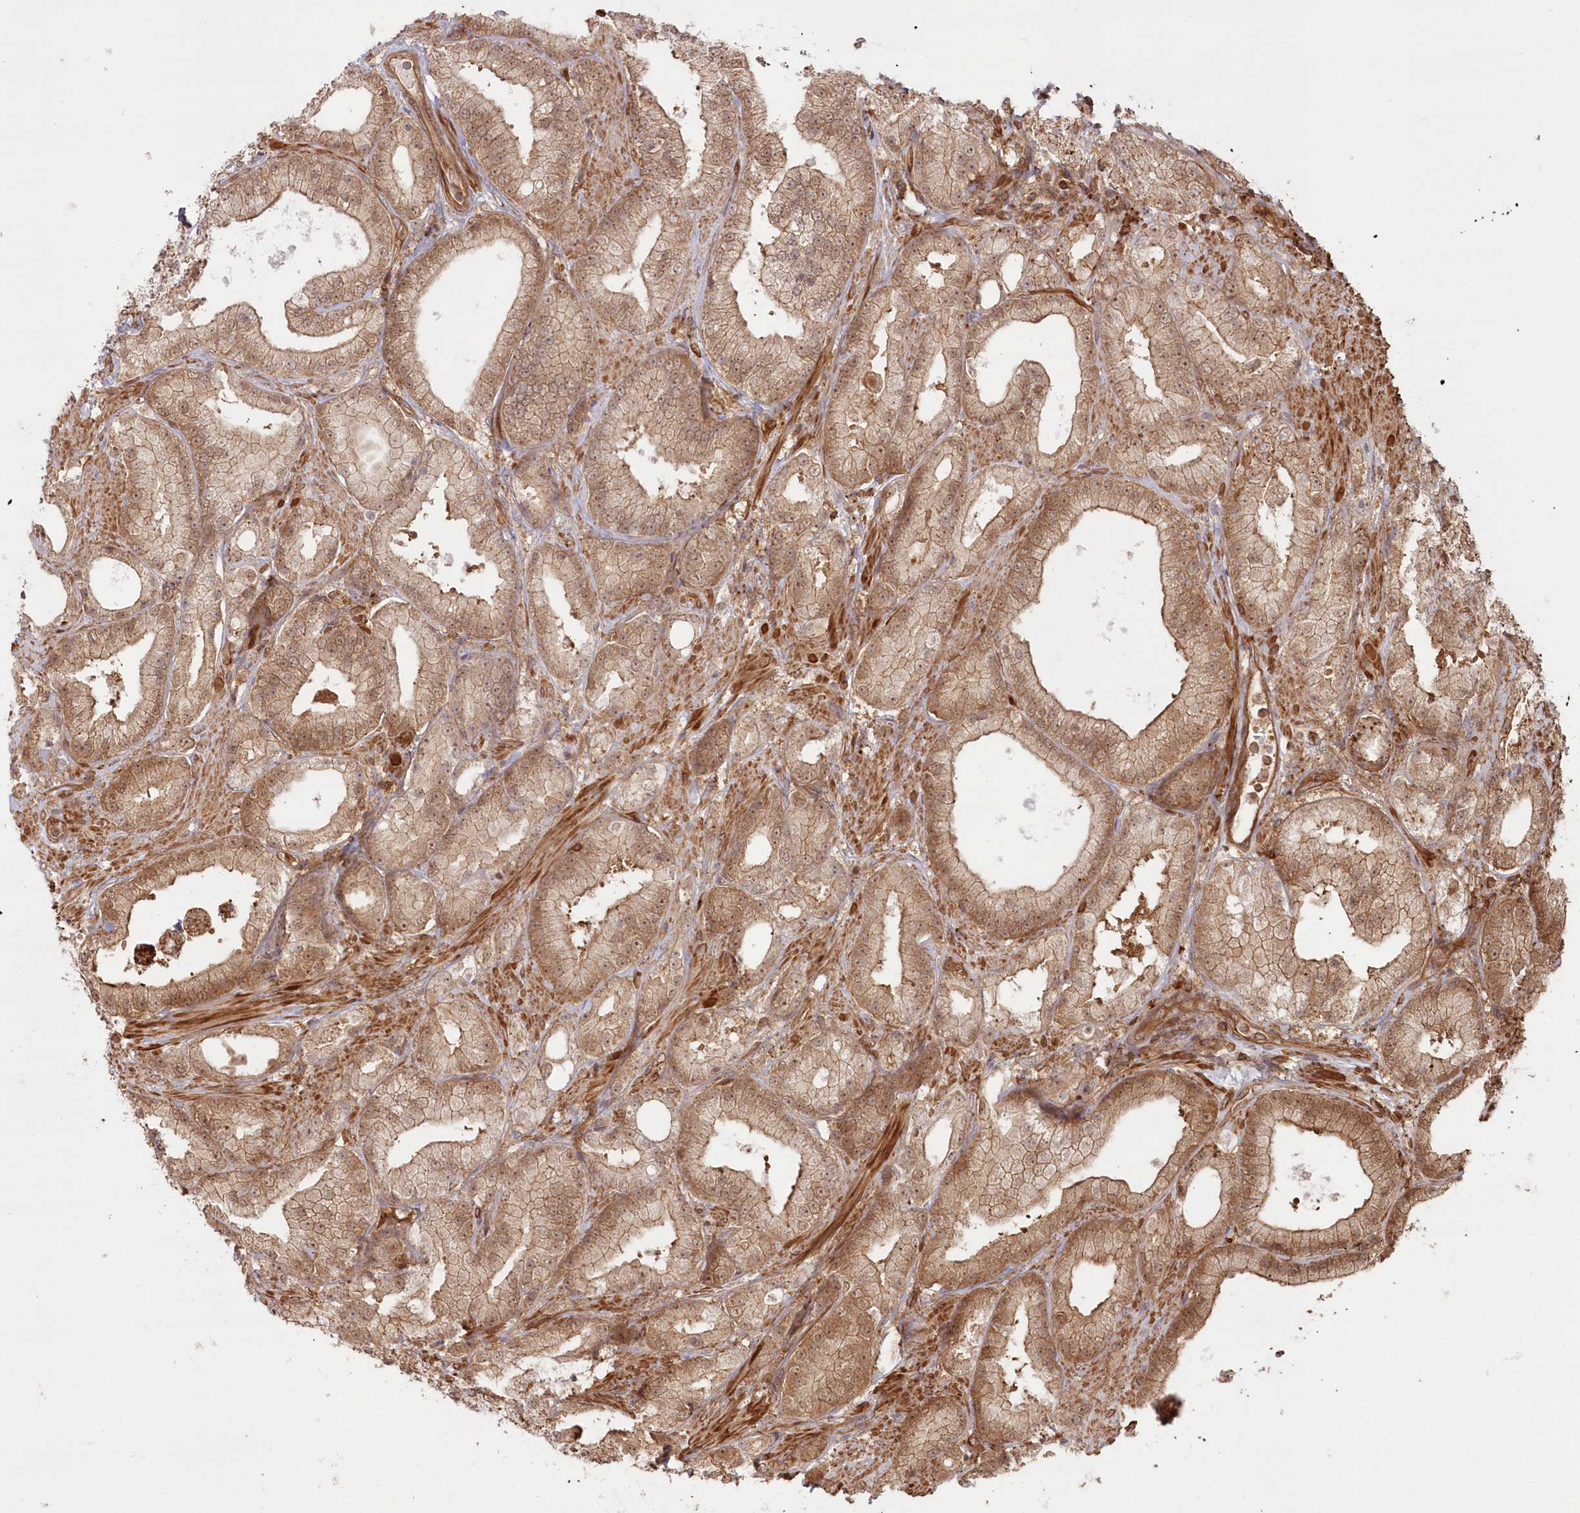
{"staining": {"intensity": "moderate", "quantity": ">75%", "location": "cytoplasmic/membranous"}, "tissue": "prostate cancer", "cell_type": "Tumor cells", "image_type": "cancer", "snomed": [{"axis": "morphology", "description": "Adenocarcinoma, Low grade"}, {"axis": "topography", "description": "Prostate"}], "caption": "Protein staining of prostate cancer (adenocarcinoma (low-grade)) tissue exhibits moderate cytoplasmic/membranous expression in approximately >75% of tumor cells.", "gene": "RGCC", "patient": {"sex": "male", "age": 67}}